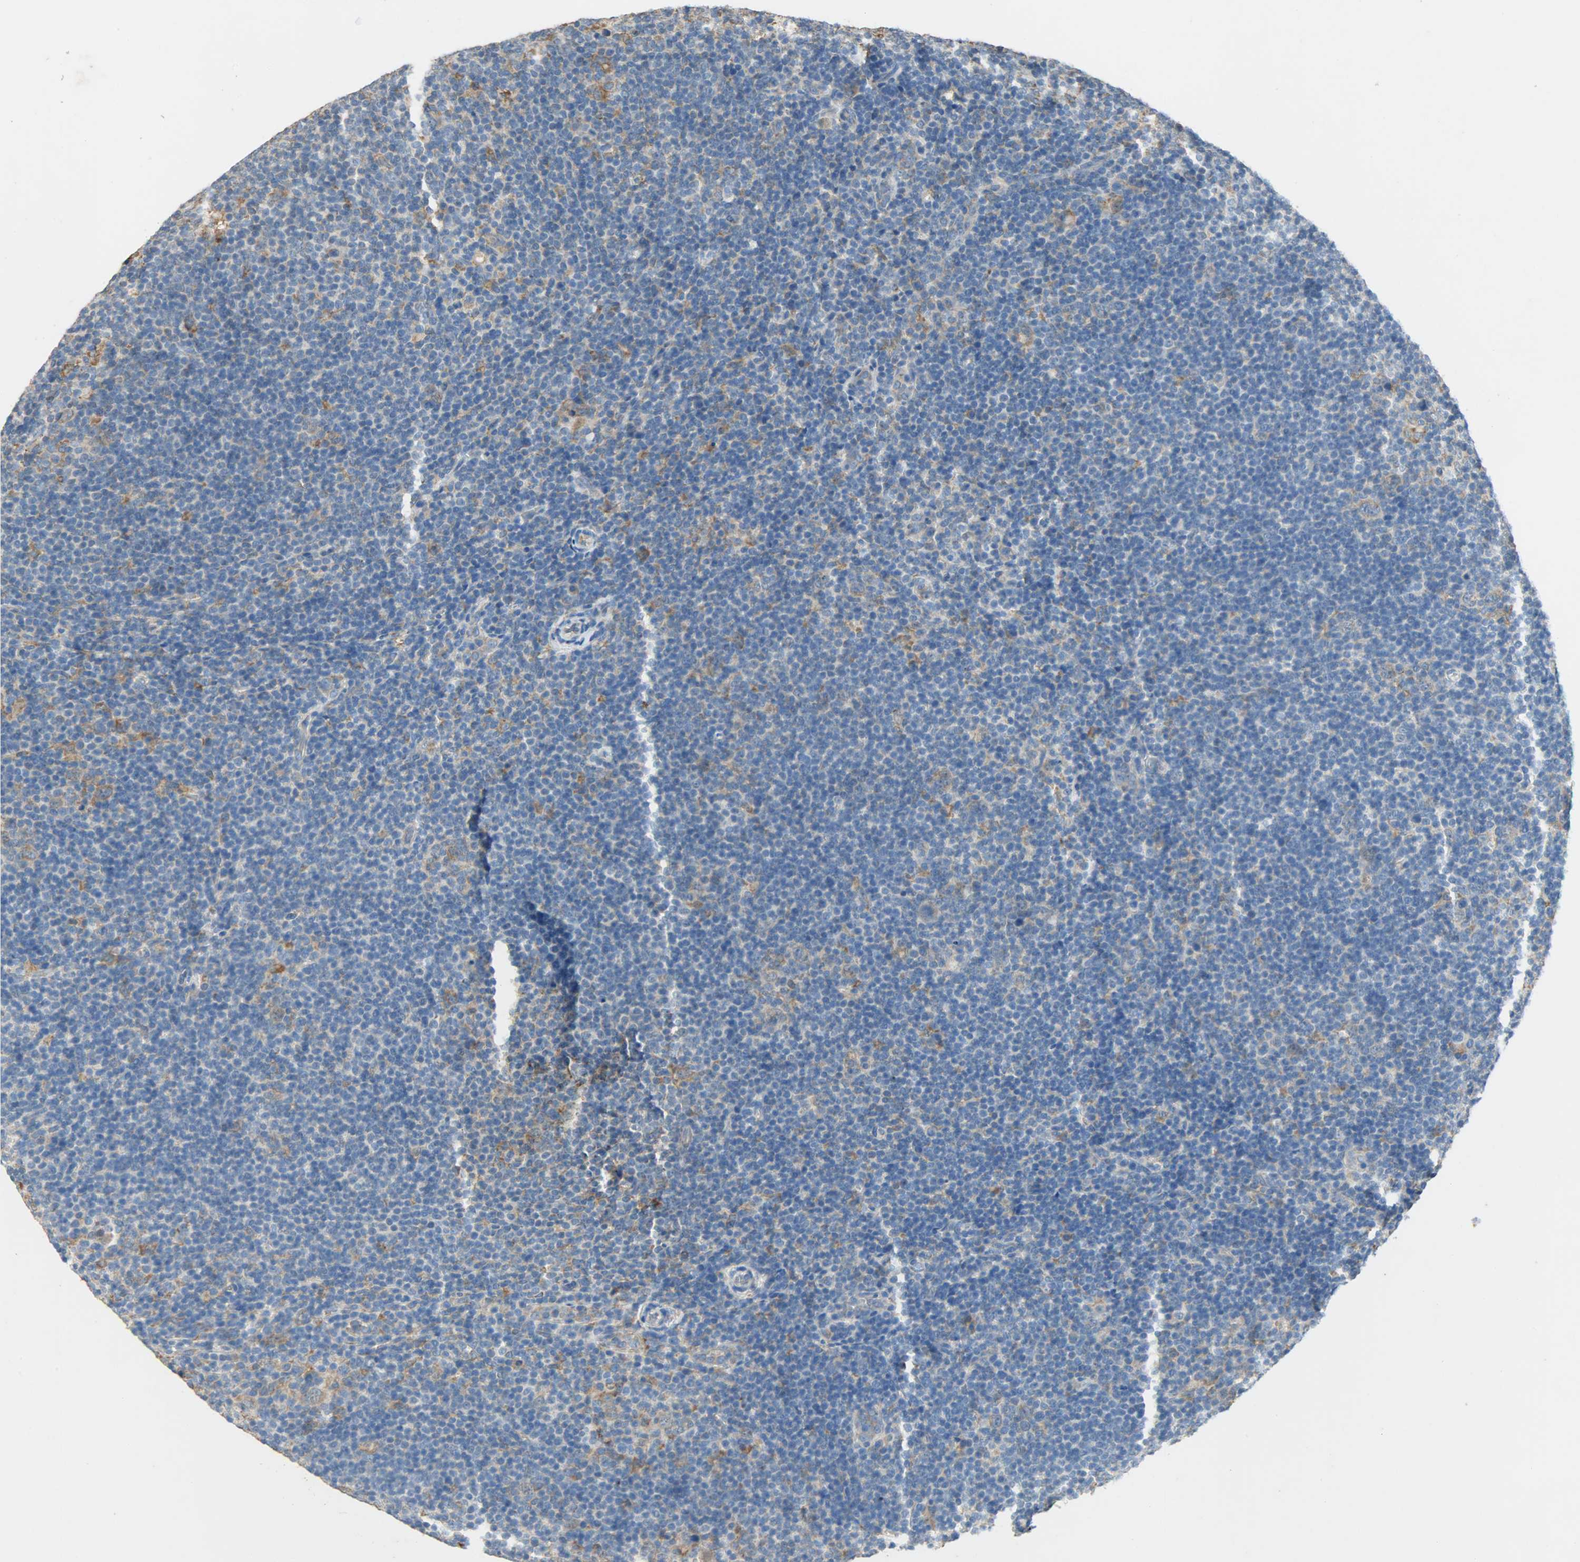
{"staining": {"intensity": "moderate", "quantity": "<25%", "location": "cytoplasmic/membranous"}, "tissue": "lymphoma", "cell_type": "Tumor cells", "image_type": "cancer", "snomed": [{"axis": "morphology", "description": "Hodgkin's disease, NOS"}, {"axis": "topography", "description": "Lymph node"}], "caption": "Immunohistochemistry (IHC) of human Hodgkin's disease exhibits low levels of moderate cytoplasmic/membranous staining in about <25% of tumor cells. (Brightfield microscopy of DAB IHC at high magnification).", "gene": "HSPA5", "patient": {"sex": "female", "age": 57}}